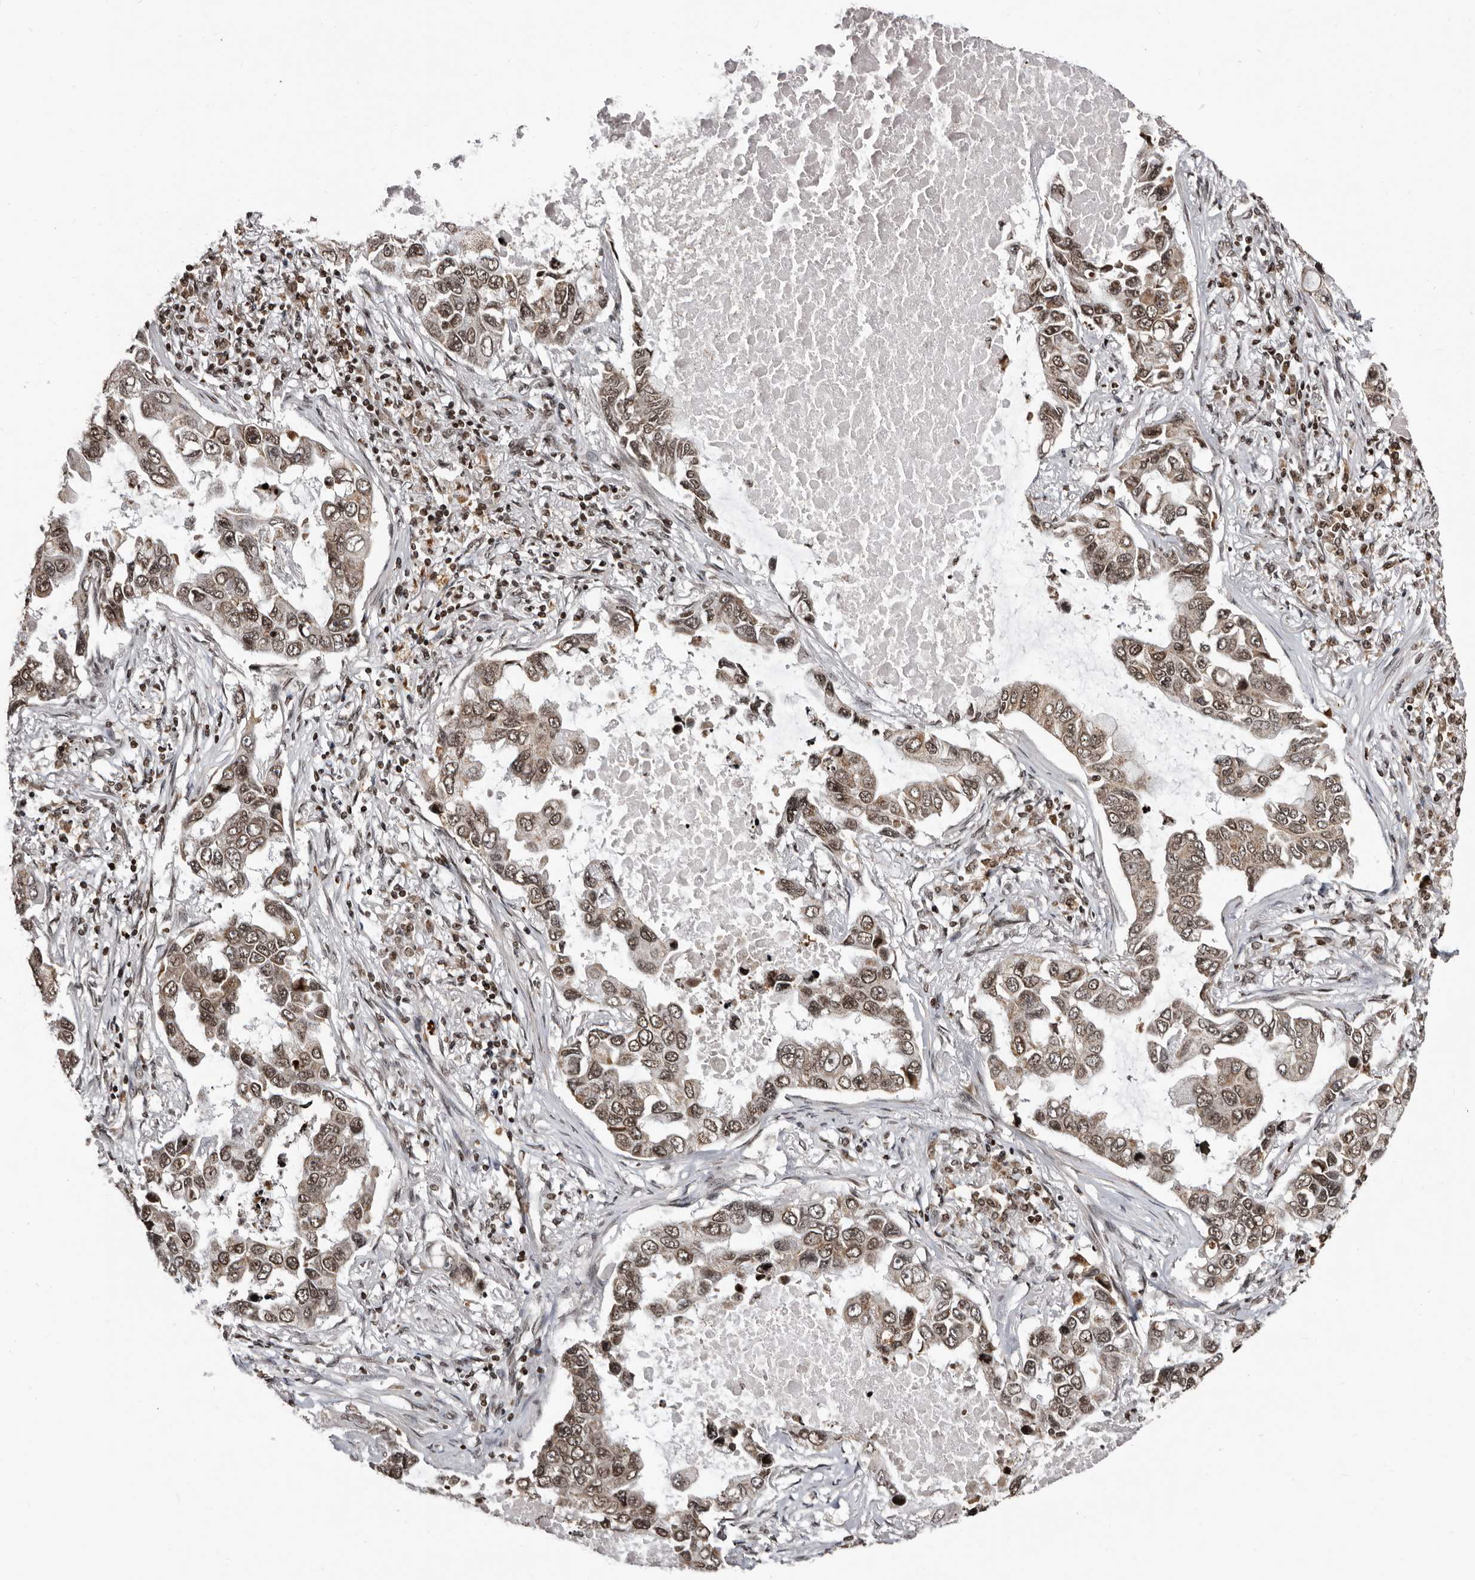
{"staining": {"intensity": "weak", "quantity": ">75%", "location": "cytoplasmic/membranous,nuclear"}, "tissue": "lung cancer", "cell_type": "Tumor cells", "image_type": "cancer", "snomed": [{"axis": "morphology", "description": "Adenocarcinoma, NOS"}, {"axis": "topography", "description": "Lung"}], "caption": "There is low levels of weak cytoplasmic/membranous and nuclear positivity in tumor cells of lung adenocarcinoma, as demonstrated by immunohistochemical staining (brown color).", "gene": "THUMPD1", "patient": {"sex": "male", "age": 64}}